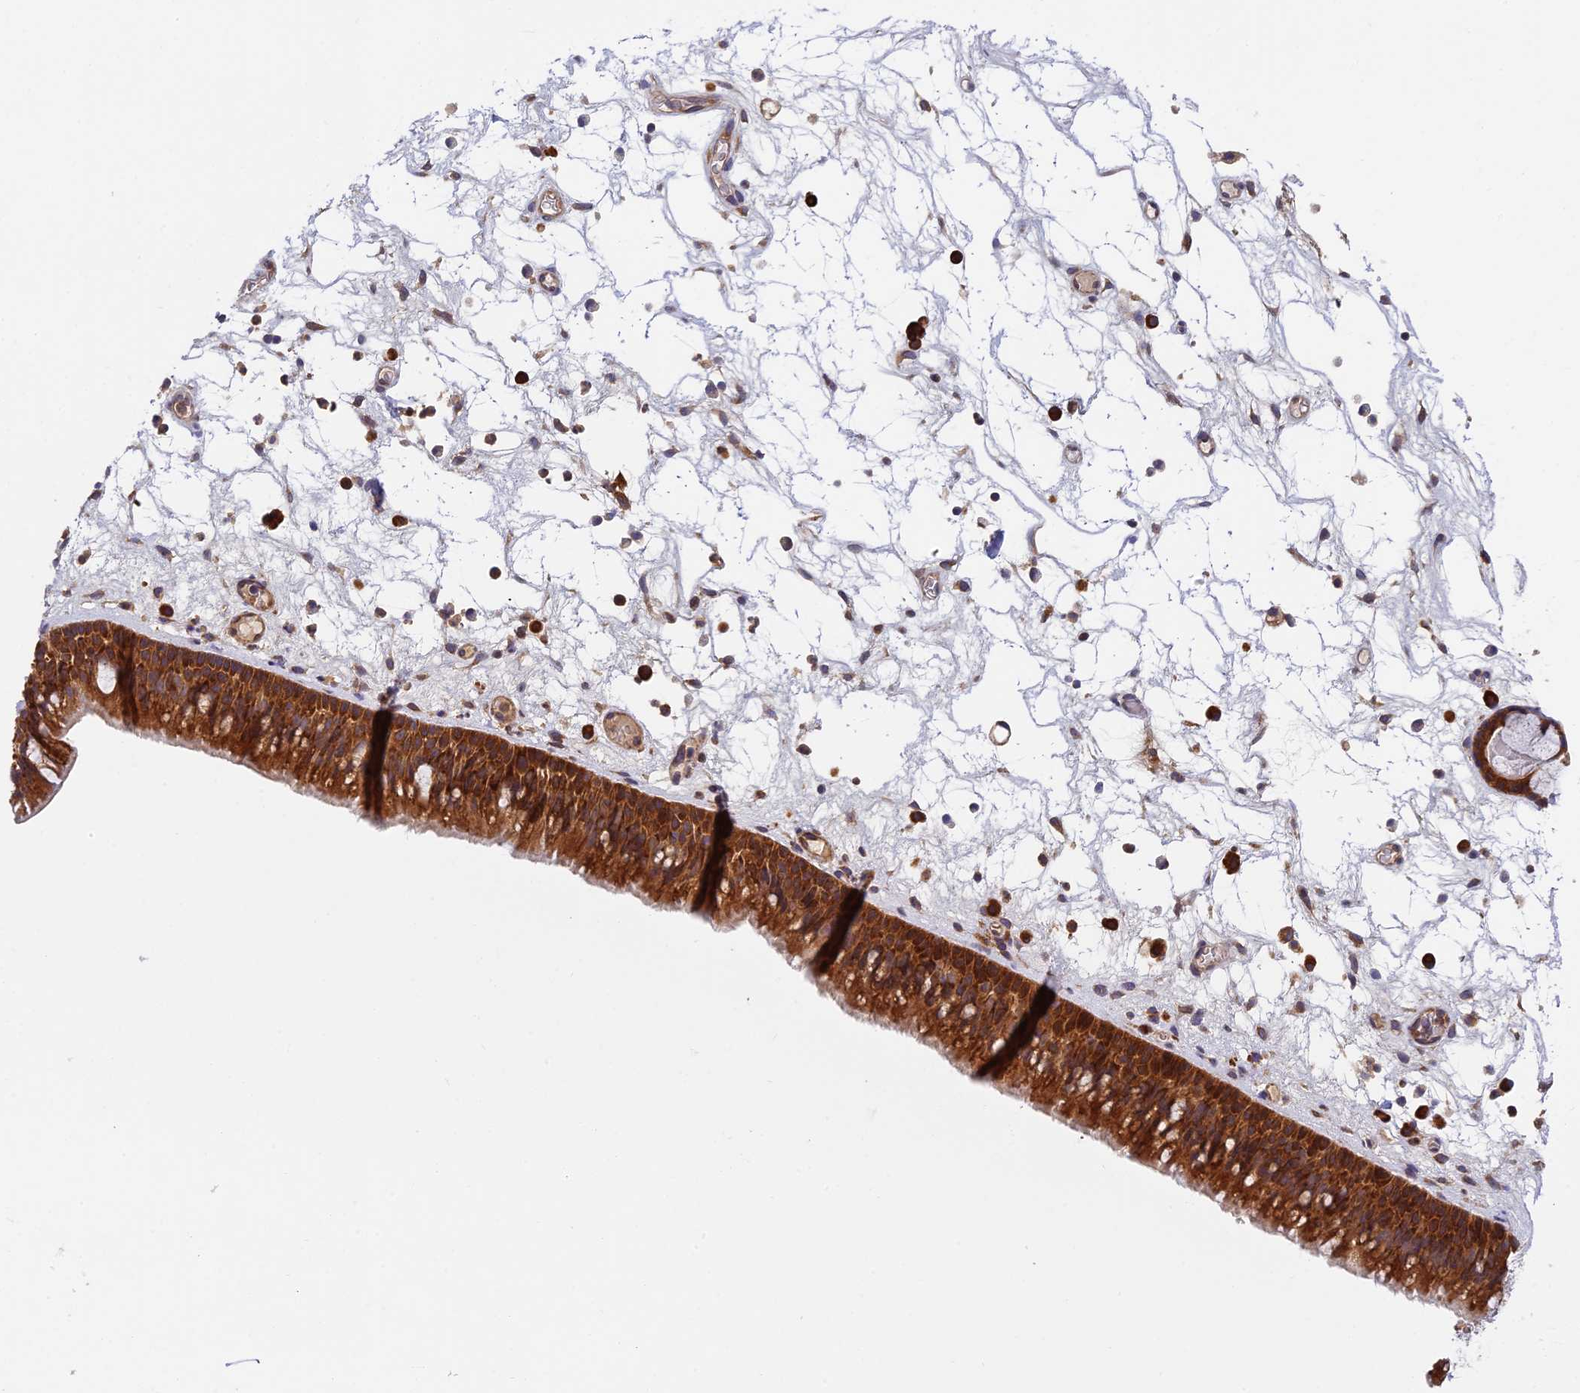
{"staining": {"intensity": "strong", "quantity": ">75%", "location": "cytoplasmic/membranous"}, "tissue": "nasopharynx", "cell_type": "Respiratory epithelial cells", "image_type": "normal", "snomed": [{"axis": "morphology", "description": "Normal tissue, NOS"}, {"axis": "morphology", "description": "Inflammation, NOS"}, {"axis": "morphology", "description": "Malignant melanoma, Metastatic site"}, {"axis": "topography", "description": "Nasopharynx"}], "caption": "Brown immunohistochemical staining in benign nasopharynx demonstrates strong cytoplasmic/membranous expression in about >75% of respiratory epithelial cells. Immunohistochemistry stains the protein in brown and the nuclei are stained blue.", "gene": "IPO5", "patient": {"sex": "male", "age": 70}}